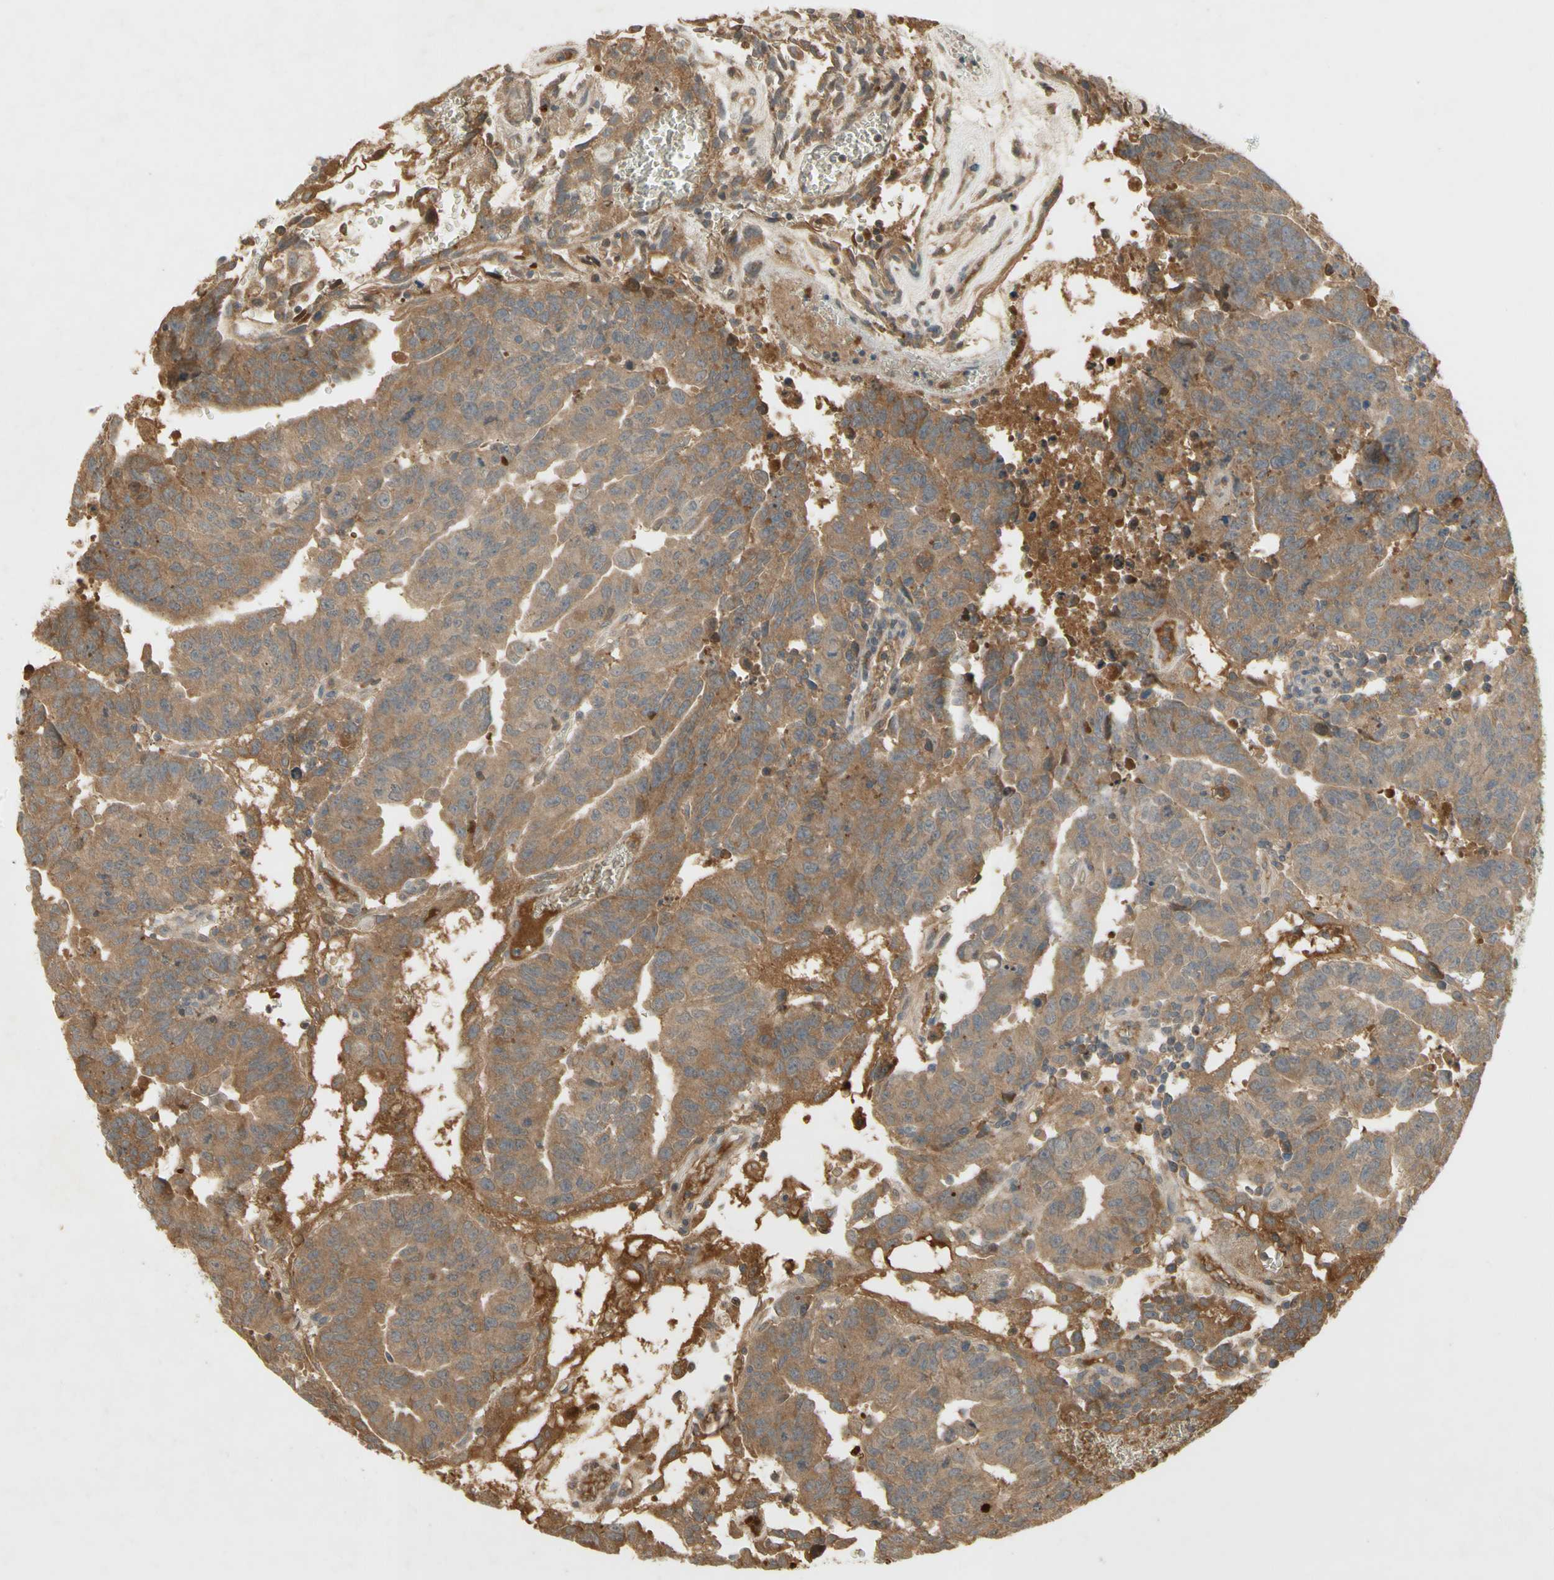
{"staining": {"intensity": "moderate", "quantity": ">75%", "location": "cytoplasmic/membranous"}, "tissue": "testis cancer", "cell_type": "Tumor cells", "image_type": "cancer", "snomed": [{"axis": "morphology", "description": "Seminoma, NOS"}, {"axis": "morphology", "description": "Carcinoma, Embryonal, NOS"}, {"axis": "topography", "description": "Testis"}], "caption": "High-magnification brightfield microscopy of embryonal carcinoma (testis) stained with DAB (brown) and counterstained with hematoxylin (blue). tumor cells exhibit moderate cytoplasmic/membranous positivity is appreciated in approximately>75% of cells.", "gene": "NRG4", "patient": {"sex": "male", "age": 52}}